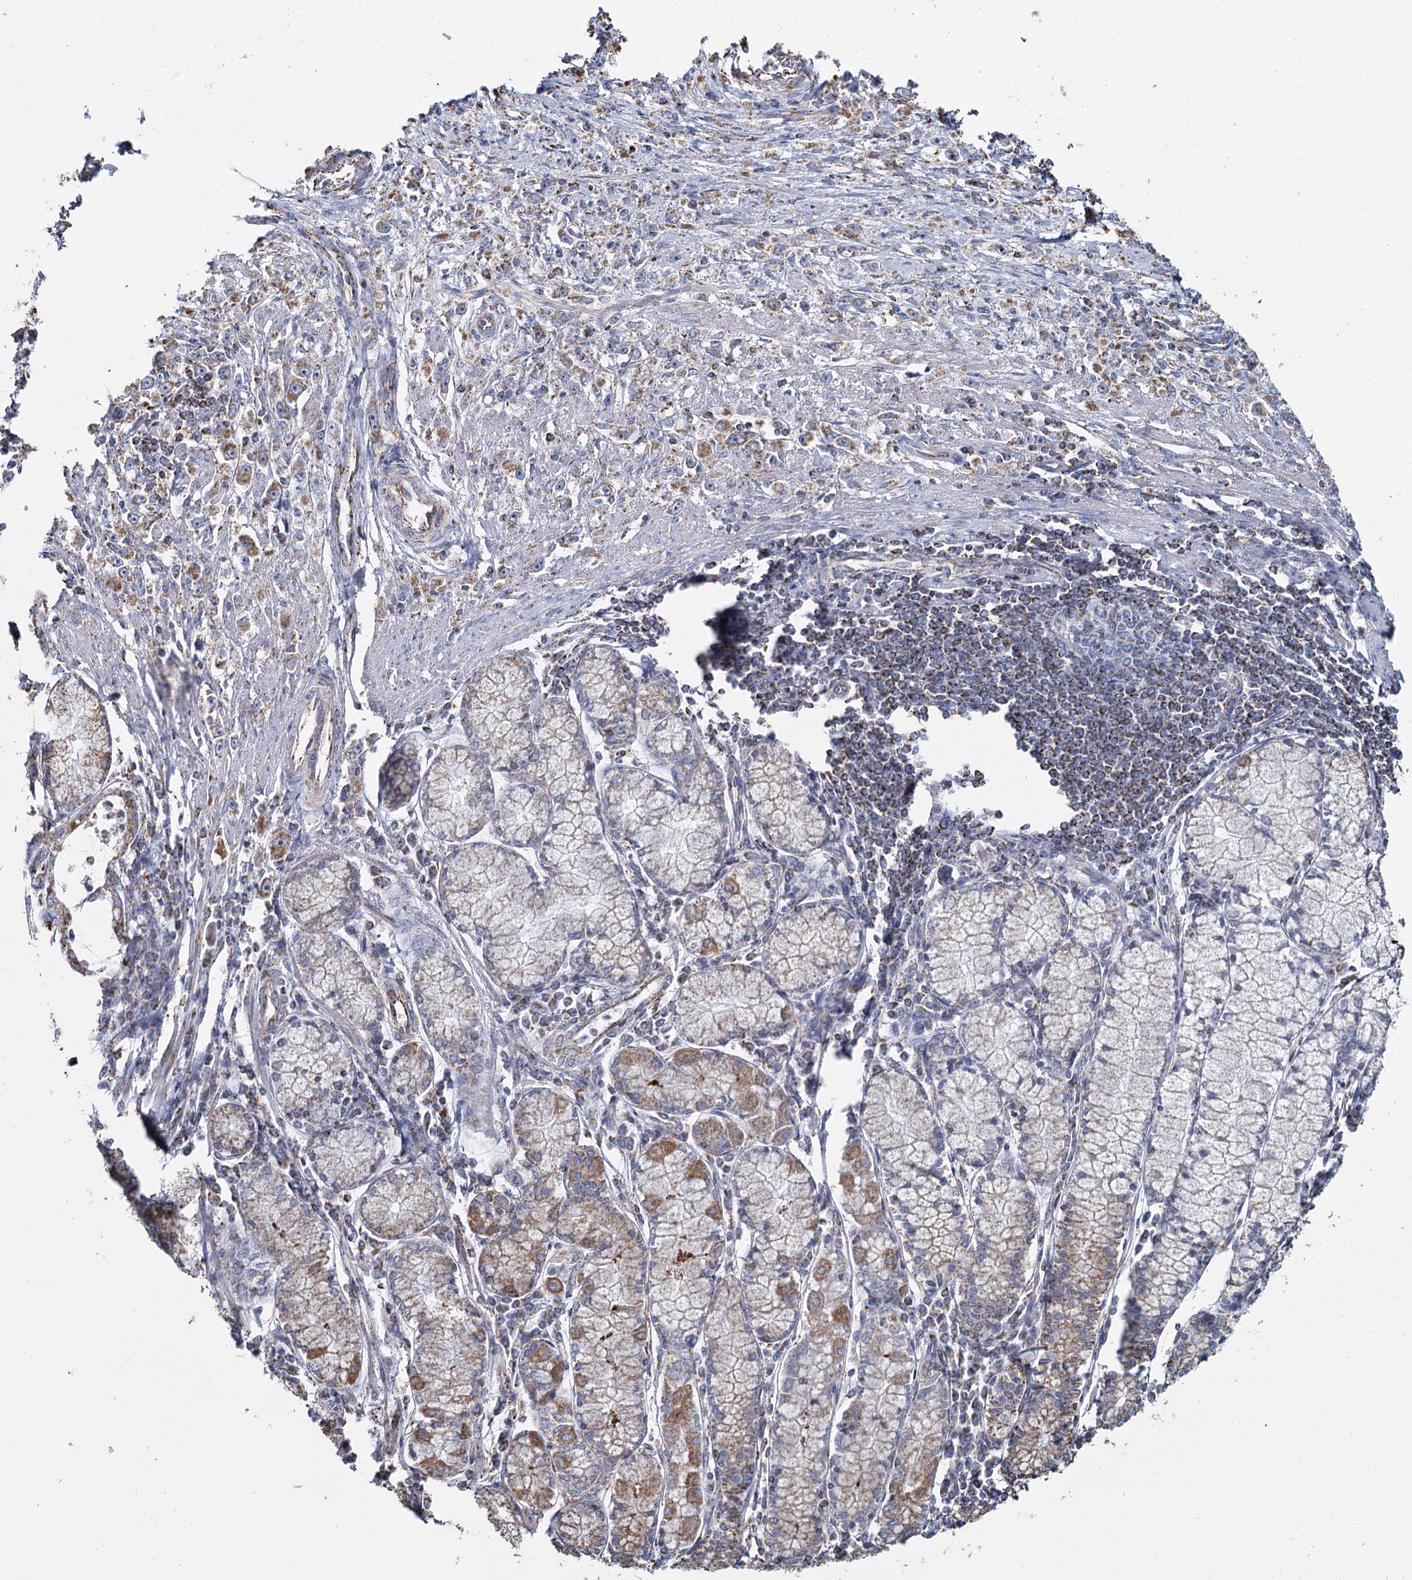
{"staining": {"intensity": "moderate", "quantity": "25%-75%", "location": "cytoplasmic/membranous"}, "tissue": "stomach cancer", "cell_type": "Tumor cells", "image_type": "cancer", "snomed": [{"axis": "morphology", "description": "Adenocarcinoma, NOS"}, {"axis": "topography", "description": "Stomach"}], "caption": "A brown stain shows moderate cytoplasmic/membranous staining of a protein in human stomach adenocarcinoma tumor cells.", "gene": "MRPL44", "patient": {"sex": "female", "age": 59}}